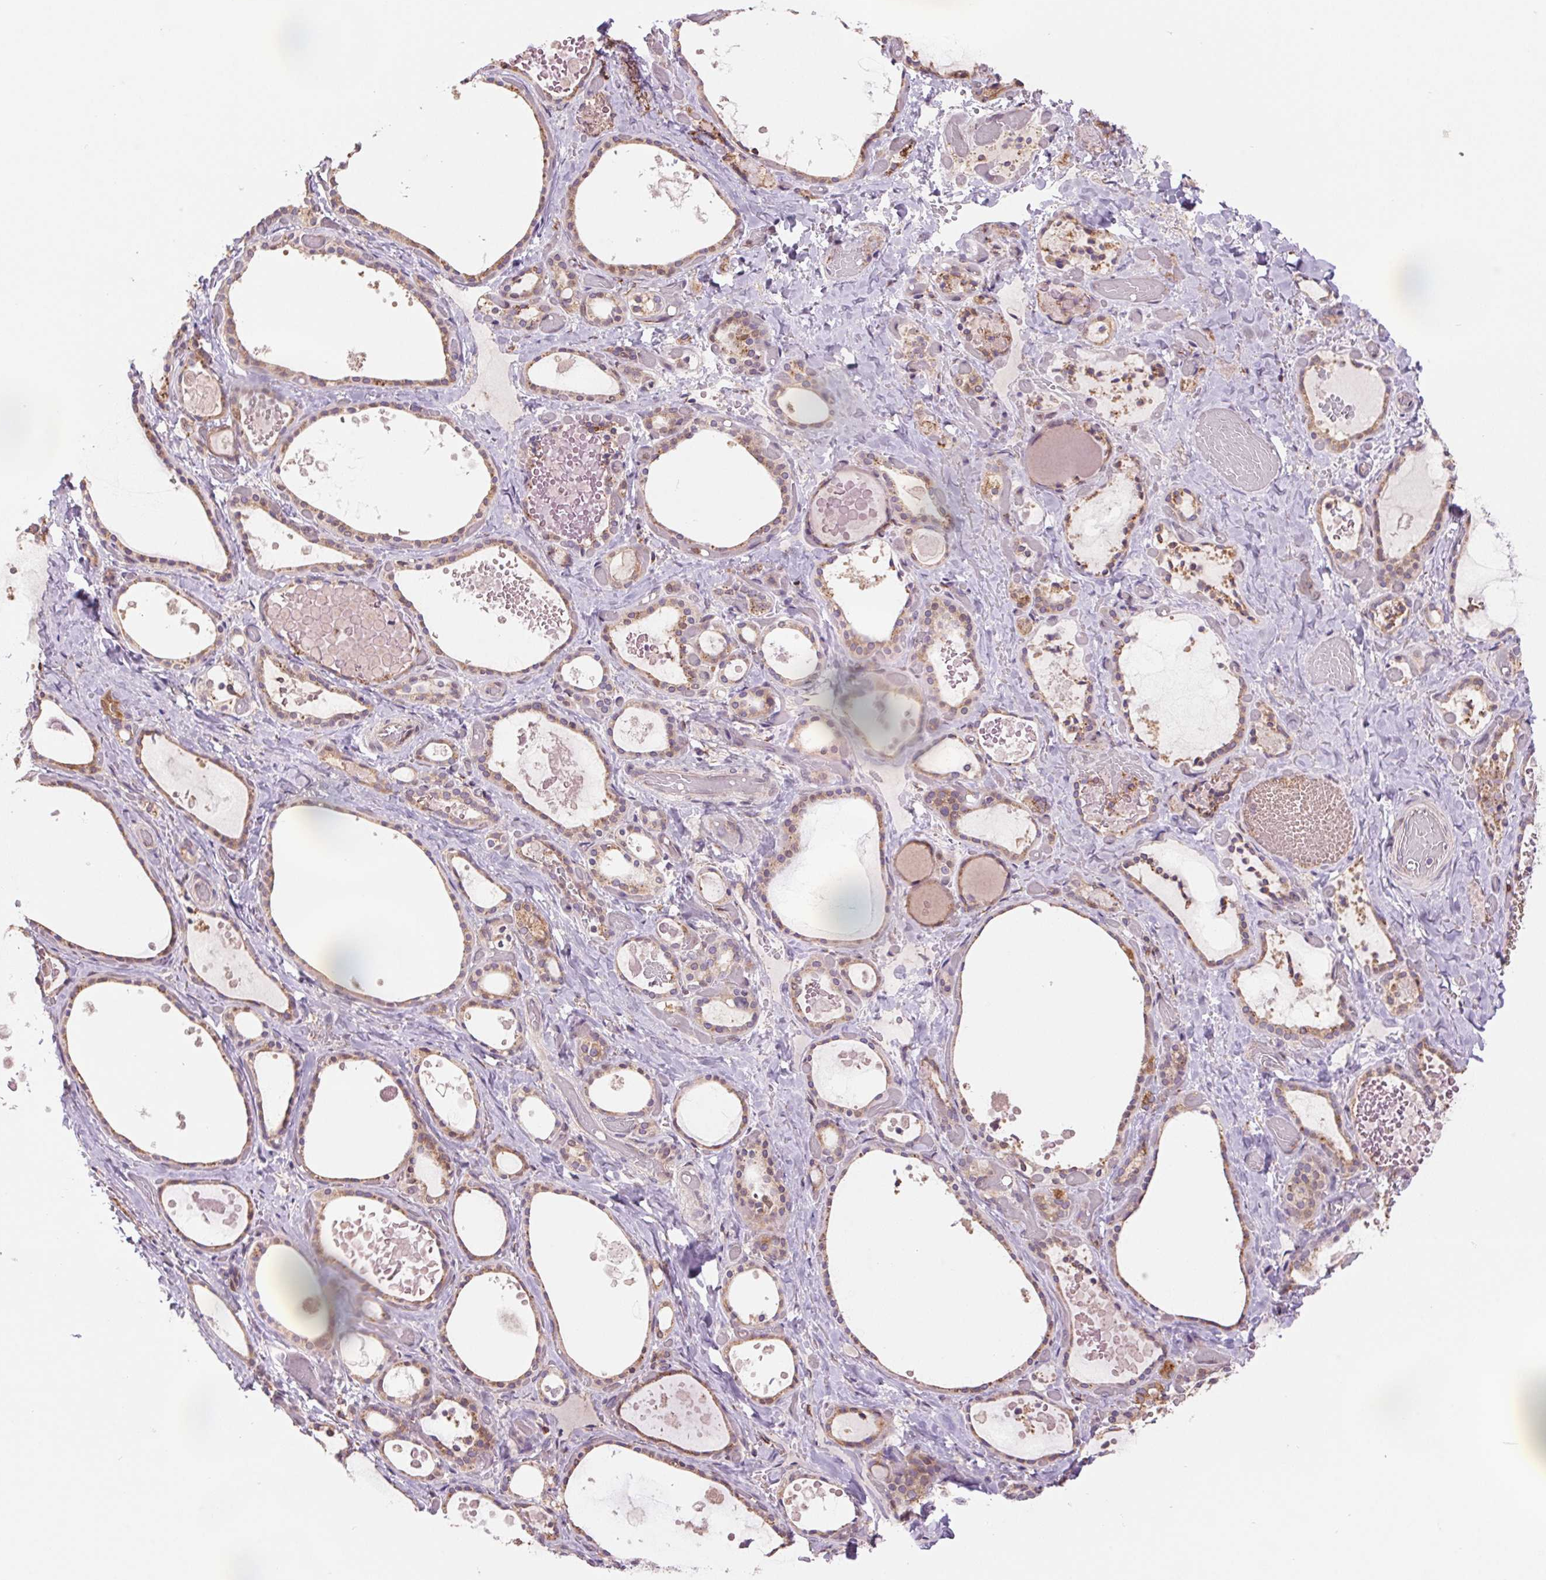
{"staining": {"intensity": "moderate", "quantity": "25%-75%", "location": "cytoplasmic/membranous"}, "tissue": "thyroid gland", "cell_type": "Glandular cells", "image_type": "normal", "snomed": [{"axis": "morphology", "description": "Normal tissue, NOS"}, {"axis": "topography", "description": "Thyroid gland"}], "caption": "IHC photomicrograph of benign thyroid gland: thyroid gland stained using immunohistochemistry shows medium levels of moderate protein expression localized specifically in the cytoplasmic/membranous of glandular cells, appearing as a cytoplasmic/membranous brown color.", "gene": "KLHL20", "patient": {"sex": "female", "age": 56}}